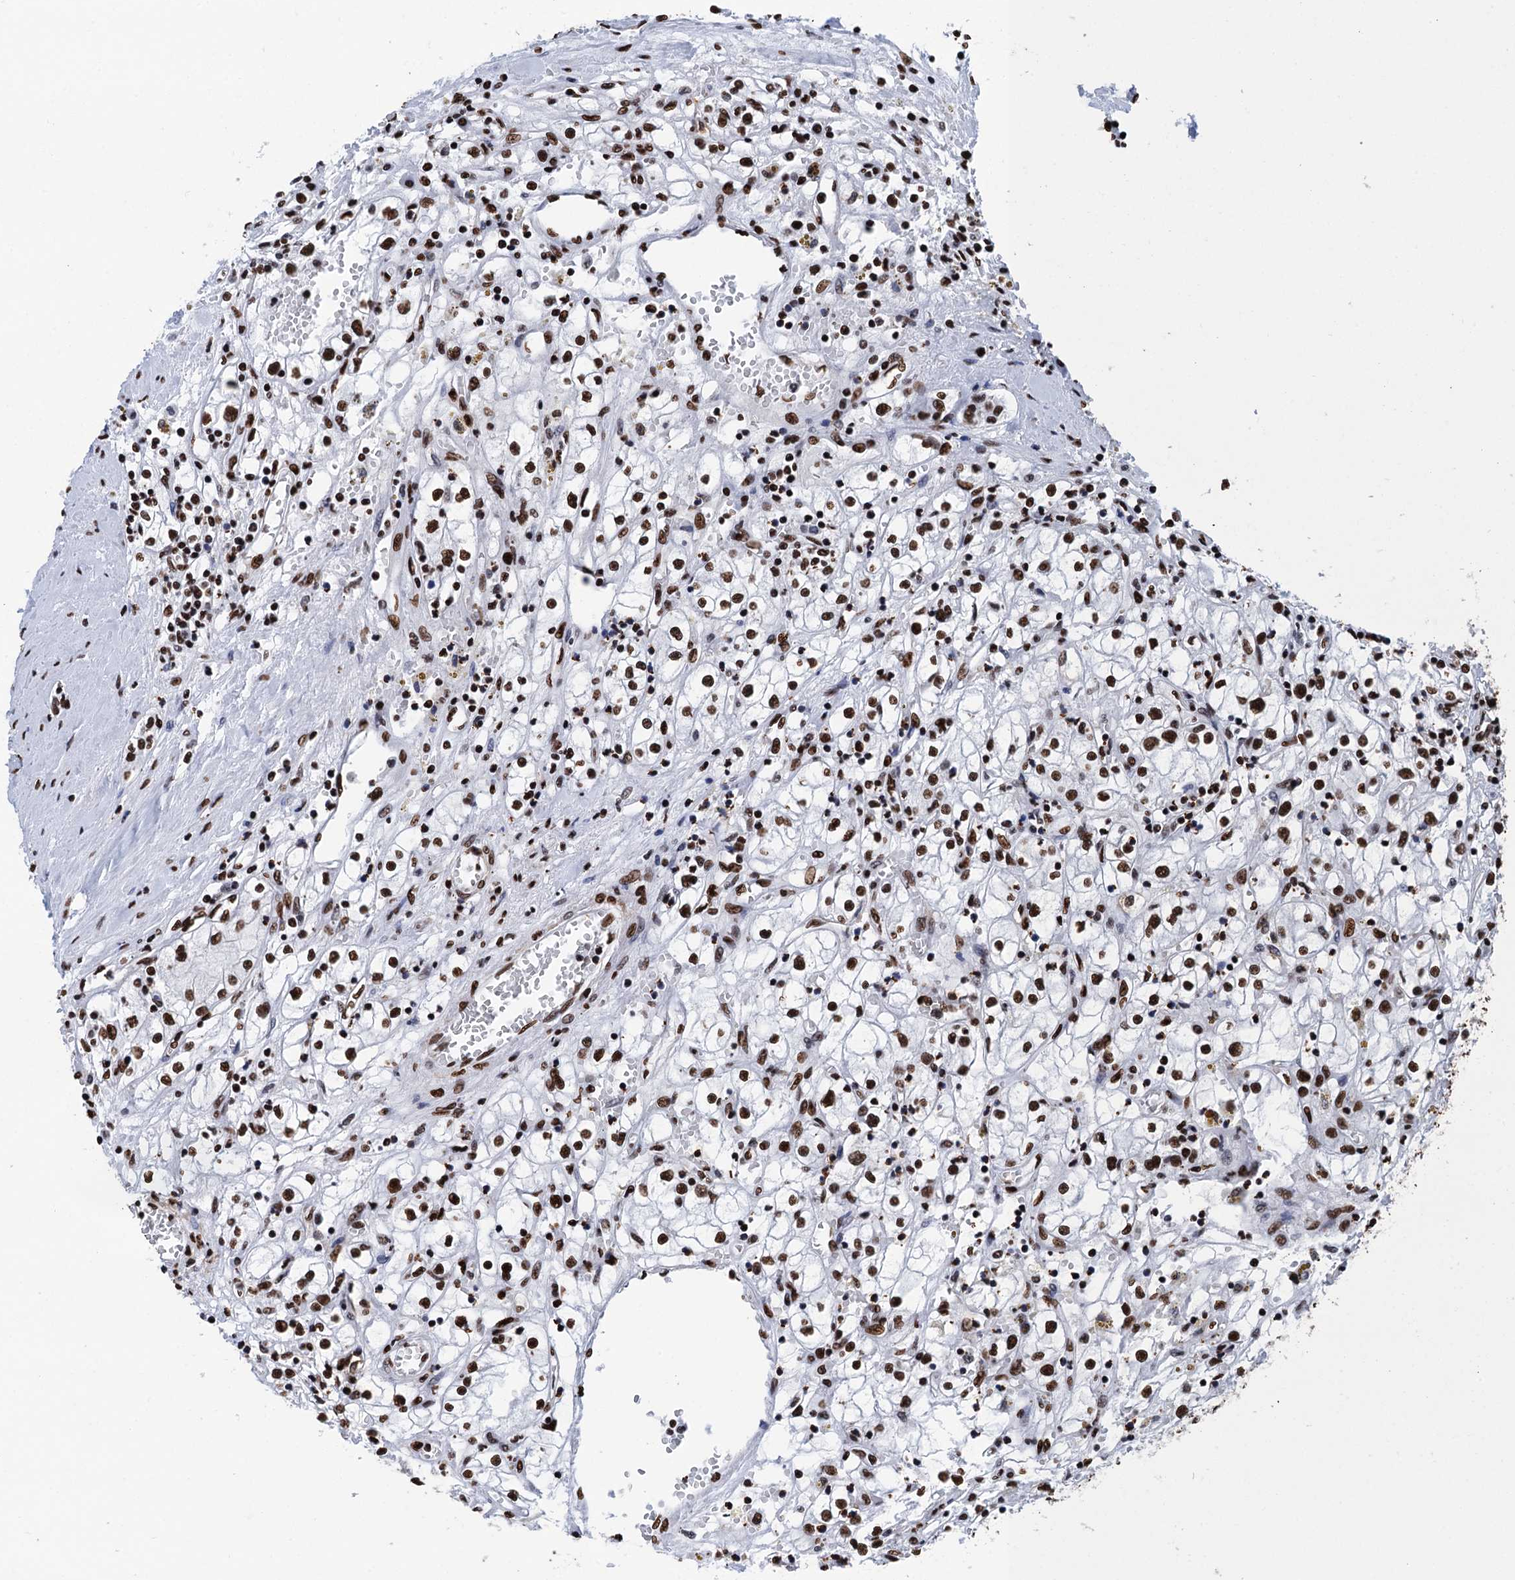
{"staining": {"intensity": "strong", "quantity": ">75%", "location": "nuclear"}, "tissue": "renal cancer", "cell_type": "Tumor cells", "image_type": "cancer", "snomed": [{"axis": "morphology", "description": "Adenocarcinoma, NOS"}, {"axis": "topography", "description": "Kidney"}], "caption": "Immunohistochemical staining of renal cancer (adenocarcinoma) displays strong nuclear protein expression in approximately >75% of tumor cells.", "gene": "UBA2", "patient": {"sex": "male", "age": 56}}